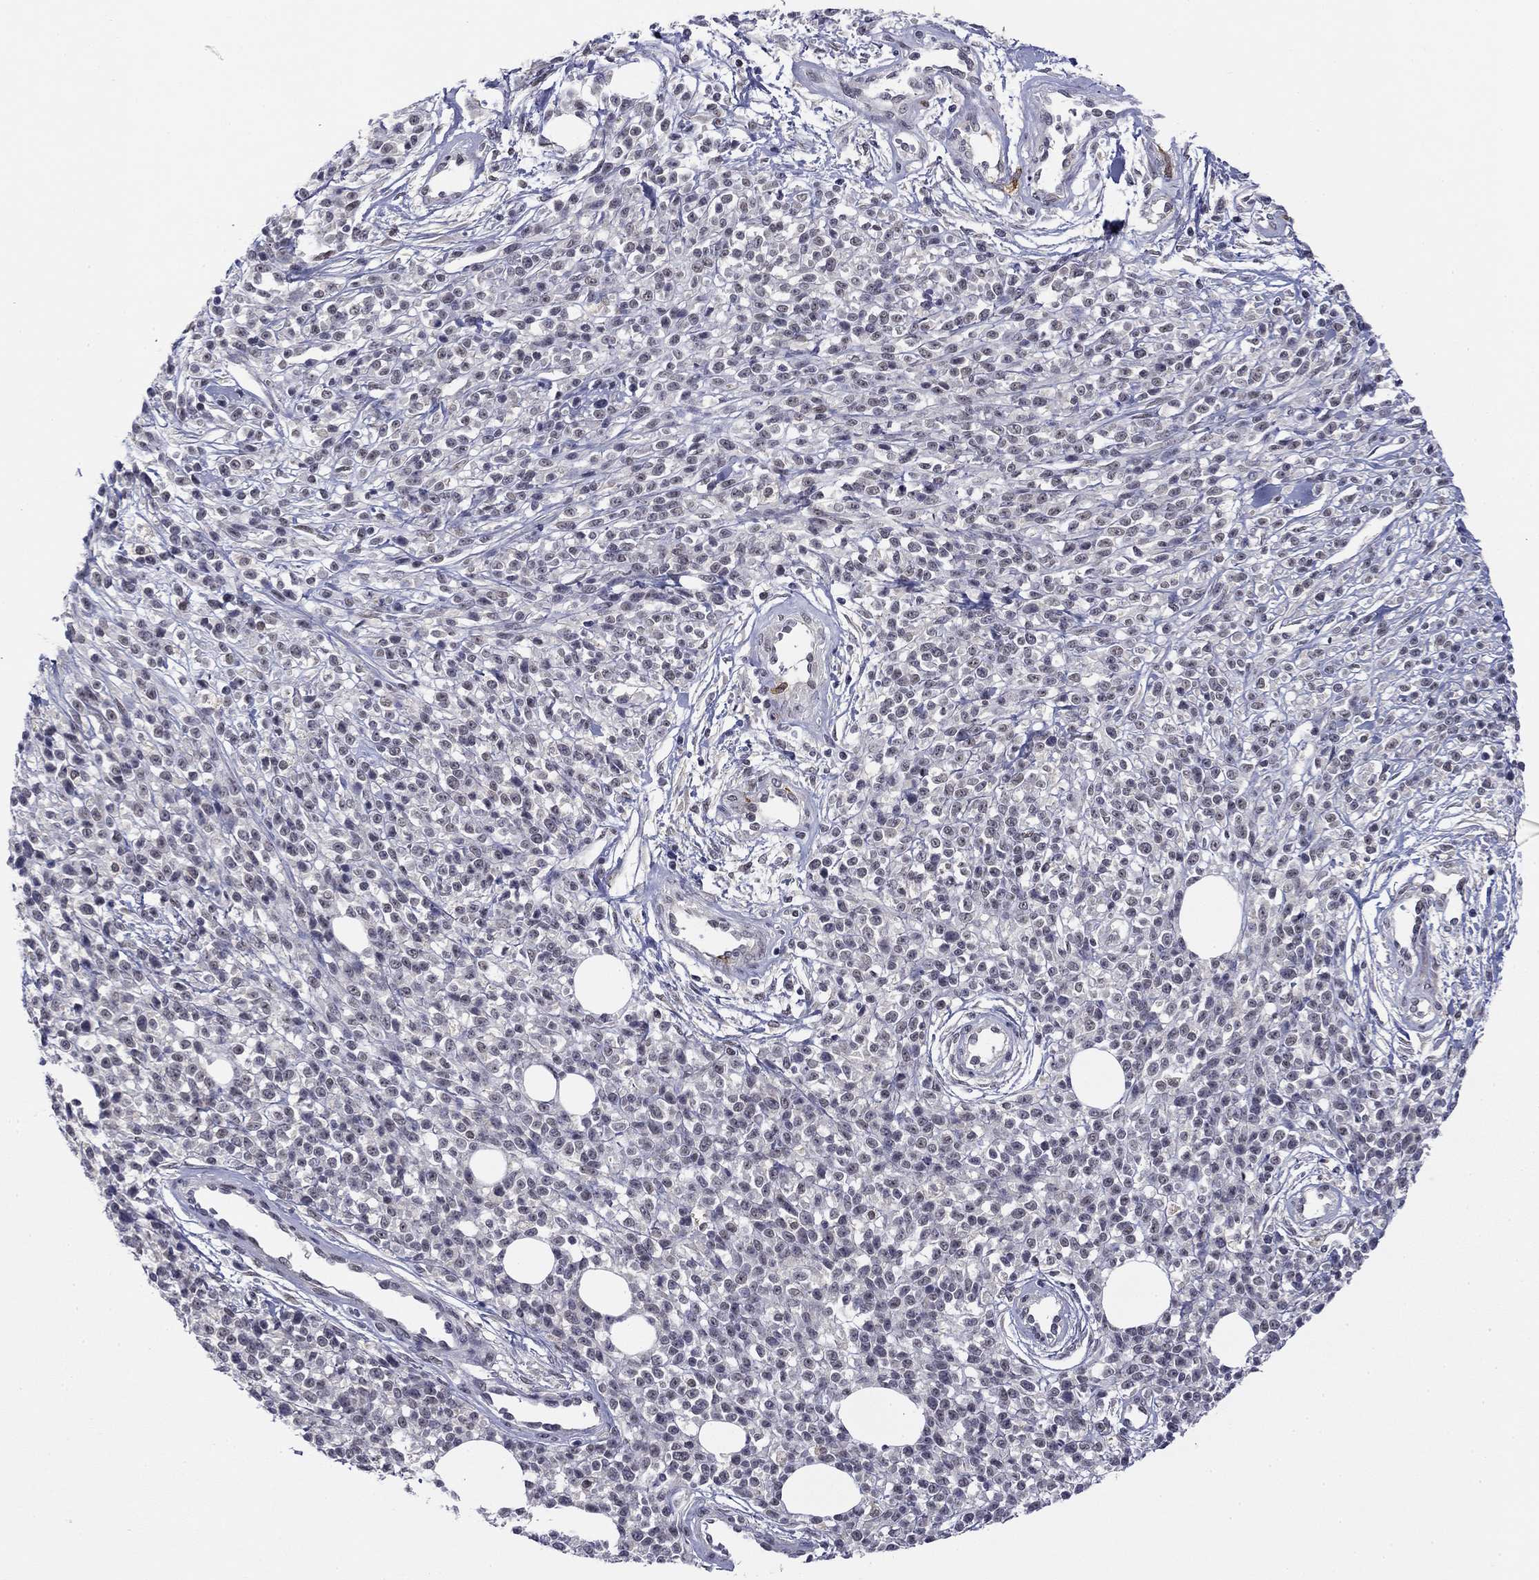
{"staining": {"intensity": "negative", "quantity": "none", "location": "none"}, "tissue": "melanoma", "cell_type": "Tumor cells", "image_type": "cancer", "snomed": [{"axis": "morphology", "description": "Malignant melanoma, NOS"}, {"axis": "topography", "description": "Skin"}, {"axis": "topography", "description": "Skin of trunk"}], "caption": "The immunohistochemistry (IHC) histopathology image has no significant expression in tumor cells of melanoma tissue.", "gene": "TIGD4", "patient": {"sex": "male", "age": 74}}